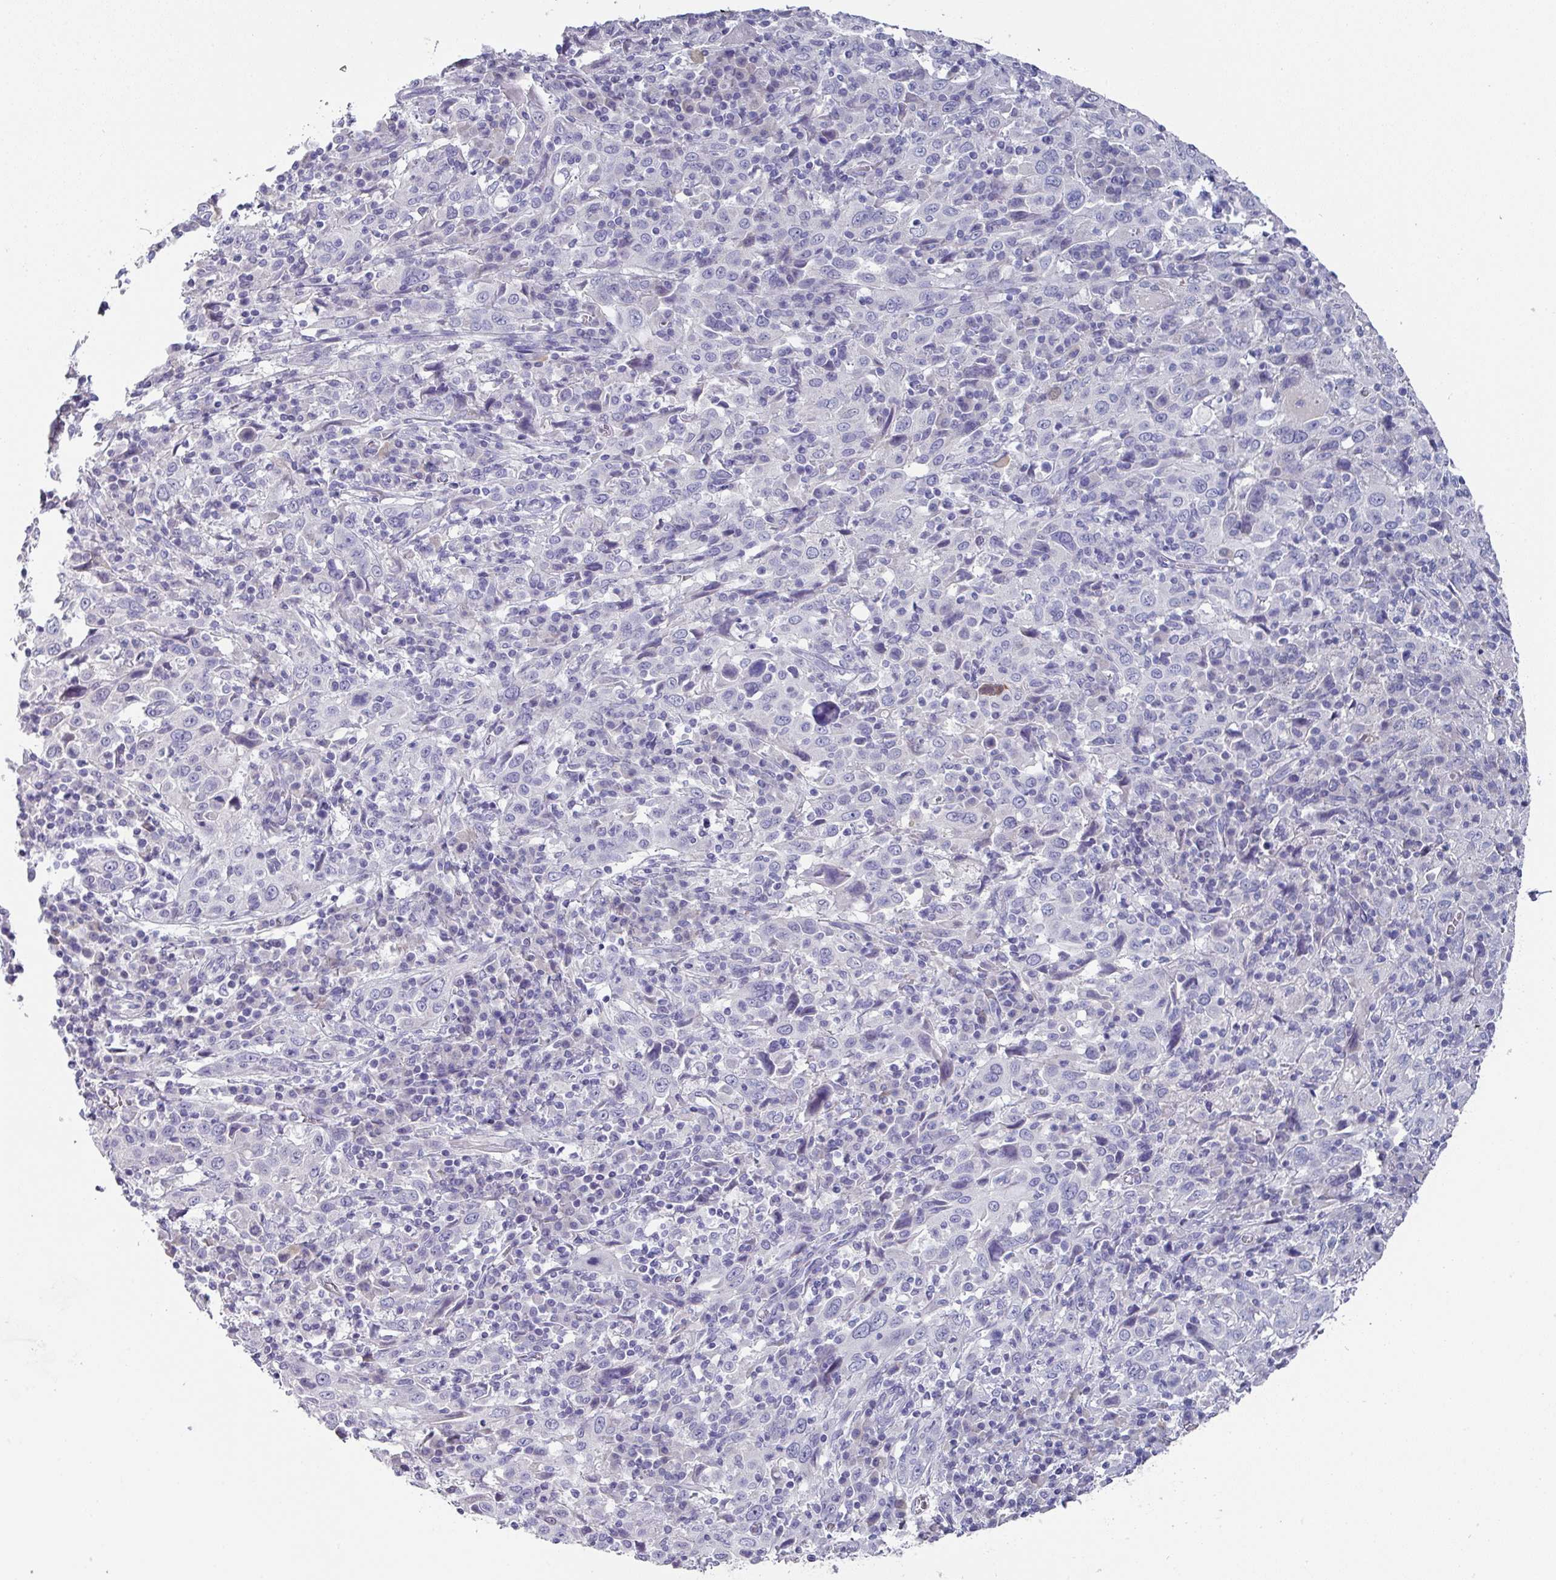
{"staining": {"intensity": "negative", "quantity": "none", "location": "none"}, "tissue": "cervical cancer", "cell_type": "Tumor cells", "image_type": "cancer", "snomed": [{"axis": "morphology", "description": "Squamous cell carcinoma, NOS"}, {"axis": "topography", "description": "Cervix"}], "caption": "This is an immunohistochemistry image of squamous cell carcinoma (cervical). There is no expression in tumor cells.", "gene": "DEFB115", "patient": {"sex": "female", "age": 46}}